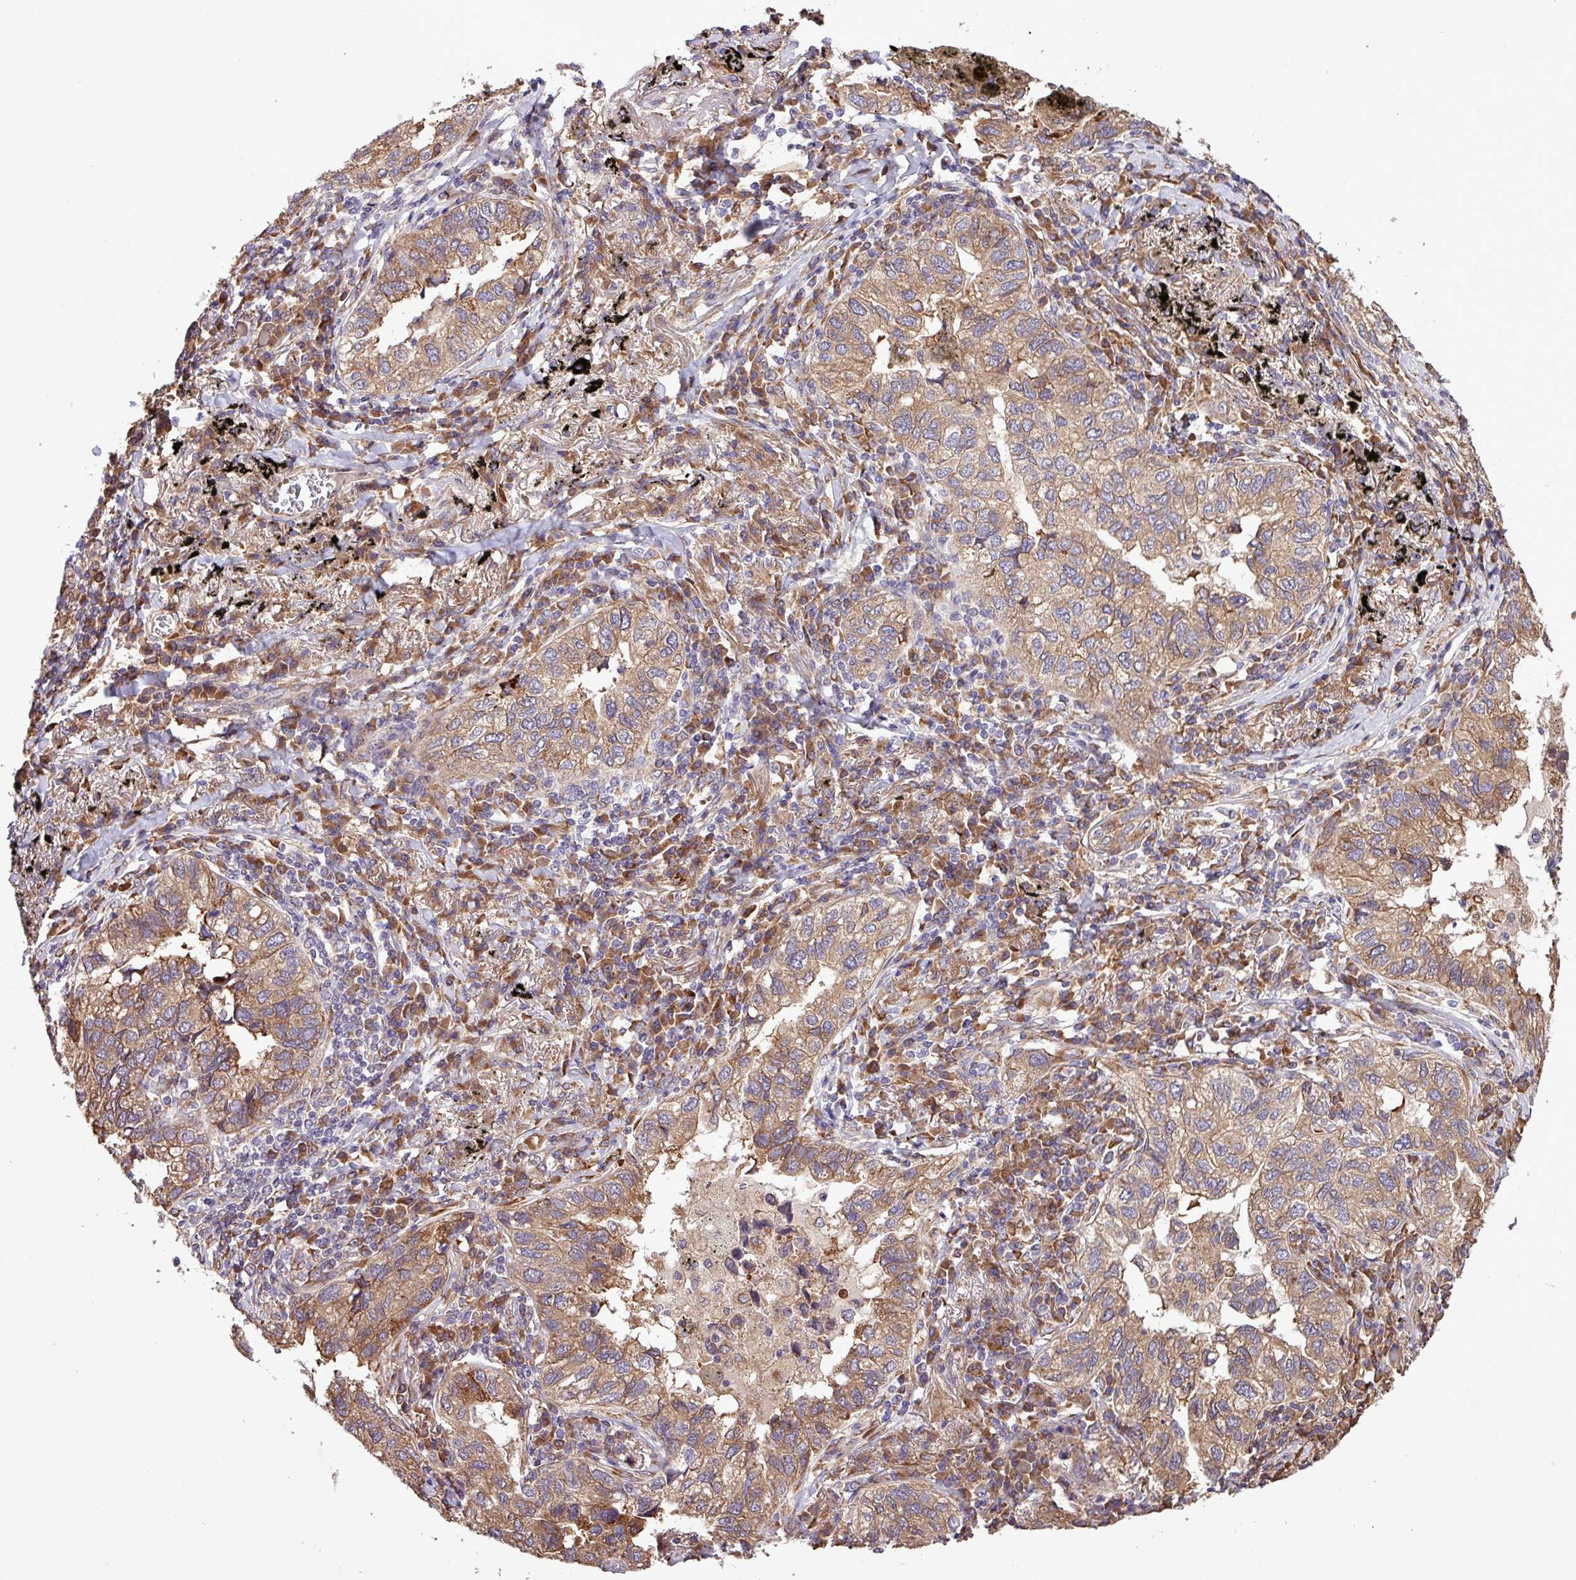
{"staining": {"intensity": "moderate", "quantity": ">75%", "location": "cytoplasmic/membranous"}, "tissue": "lung cancer", "cell_type": "Tumor cells", "image_type": "cancer", "snomed": [{"axis": "morphology", "description": "Adenocarcinoma, NOS"}, {"axis": "topography", "description": "Lung"}], "caption": "Immunohistochemistry (IHC) (DAB (3,3'-diaminobenzidine)) staining of human adenocarcinoma (lung) shows moderate cytoplasmic/membranous protein positivity in approximately >75% of tumor cells. Ihc stains the protein of interest in brown and the nuclei are stained blue.", "gene": "MEGF6", "patient": {"sex": "male", "age": 65}}